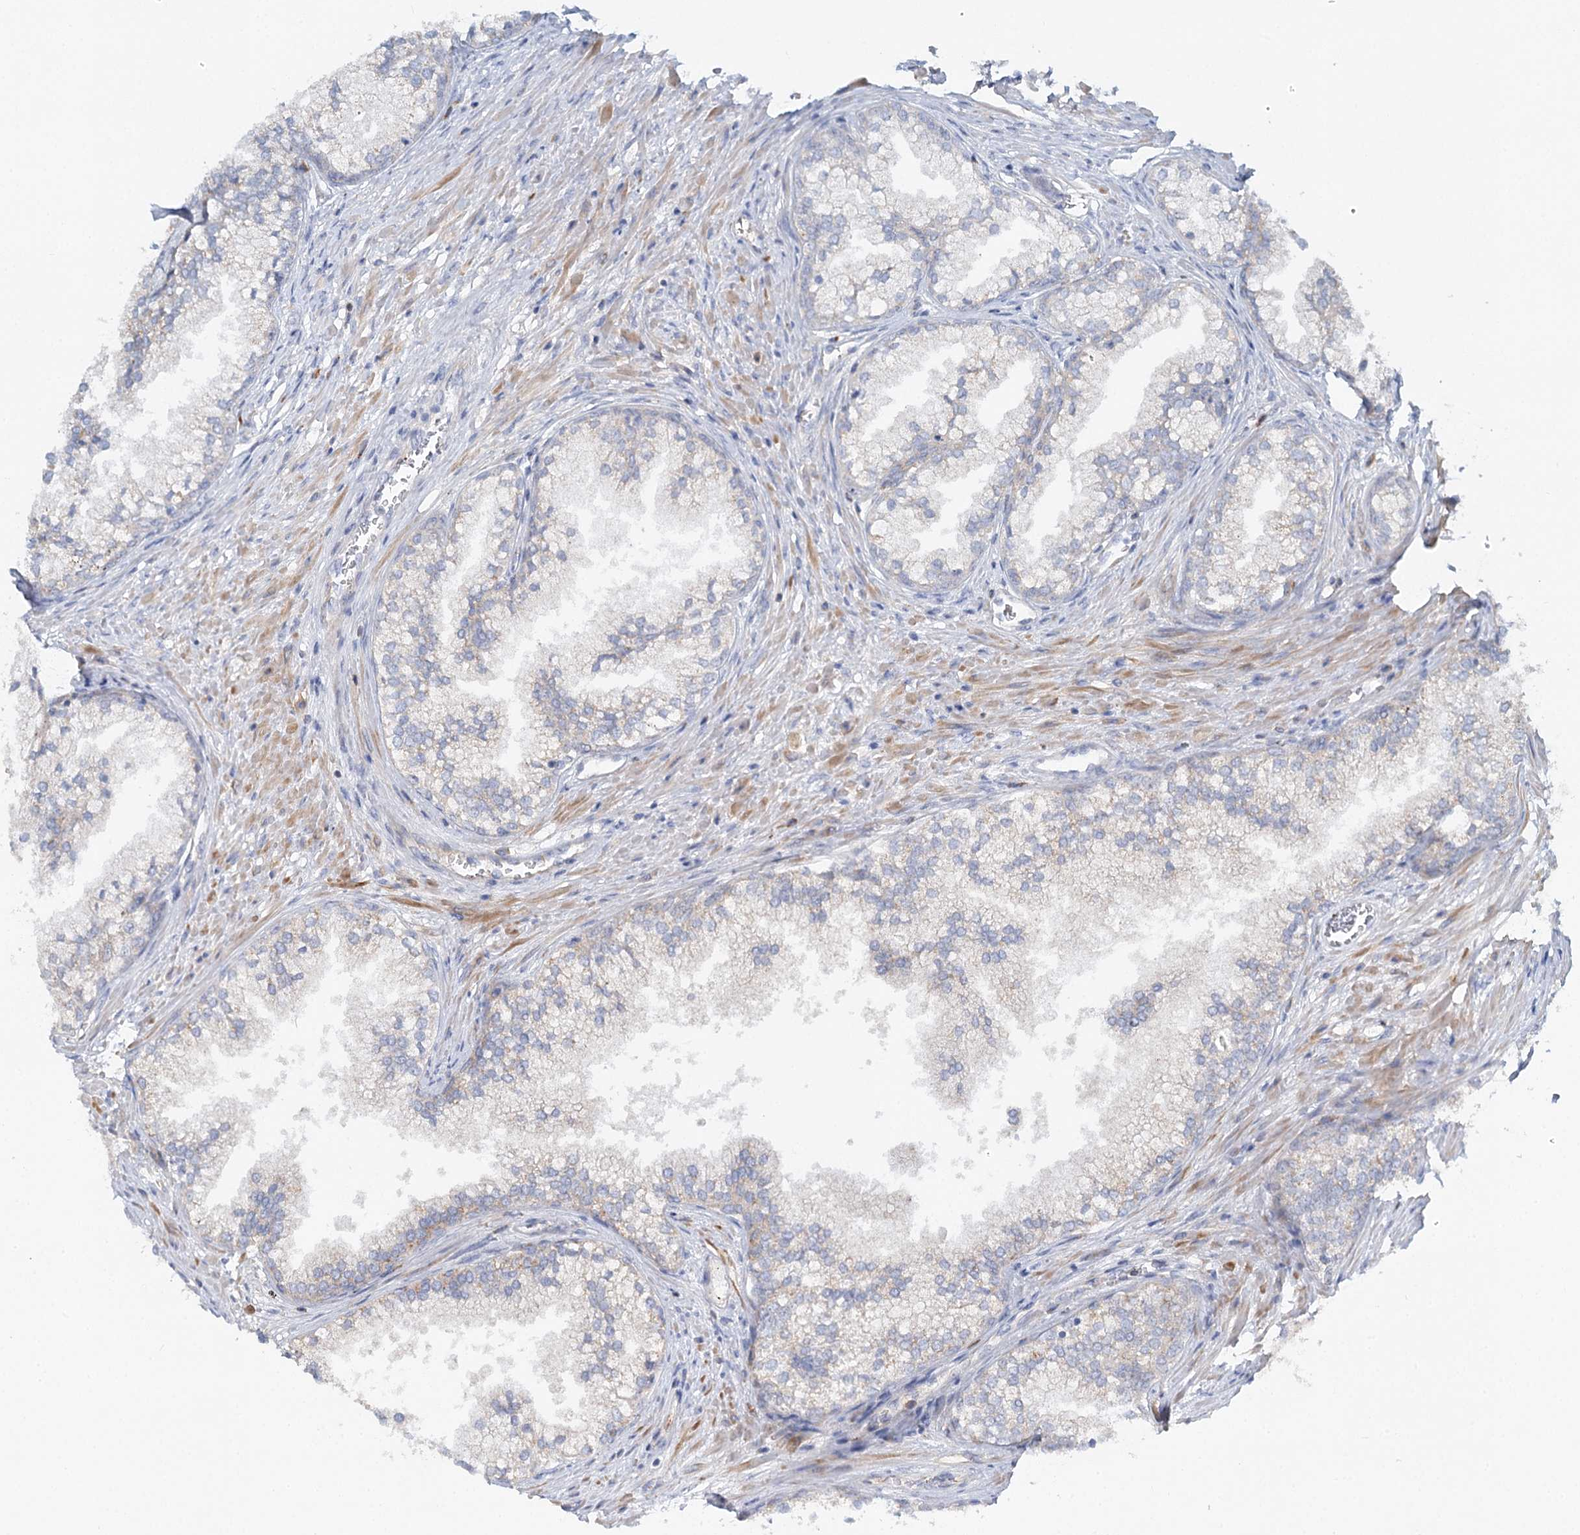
{"staining": {"intensity": "negative", "quantity": "none", "location": "none"}, "tissue": "prostate cancer", "cell_type": "Tumor cells", "image_type": "cancer", "snomed": [{"axis": "morphology", "description": "Adenocarcinoma, High grade"}, {"axis": "topography", "description": "Prostate"}], "caption": "IHC histopathology image of neoplastic tissue: human prostate high-grade adenocarcinoma stained with DAB (3,3'-diaminobenzidine) demonstrates no significant protein positivity in tumor cells.", "gene": "ALKBH8", "patient": {"sex": "male", "age": 69}}